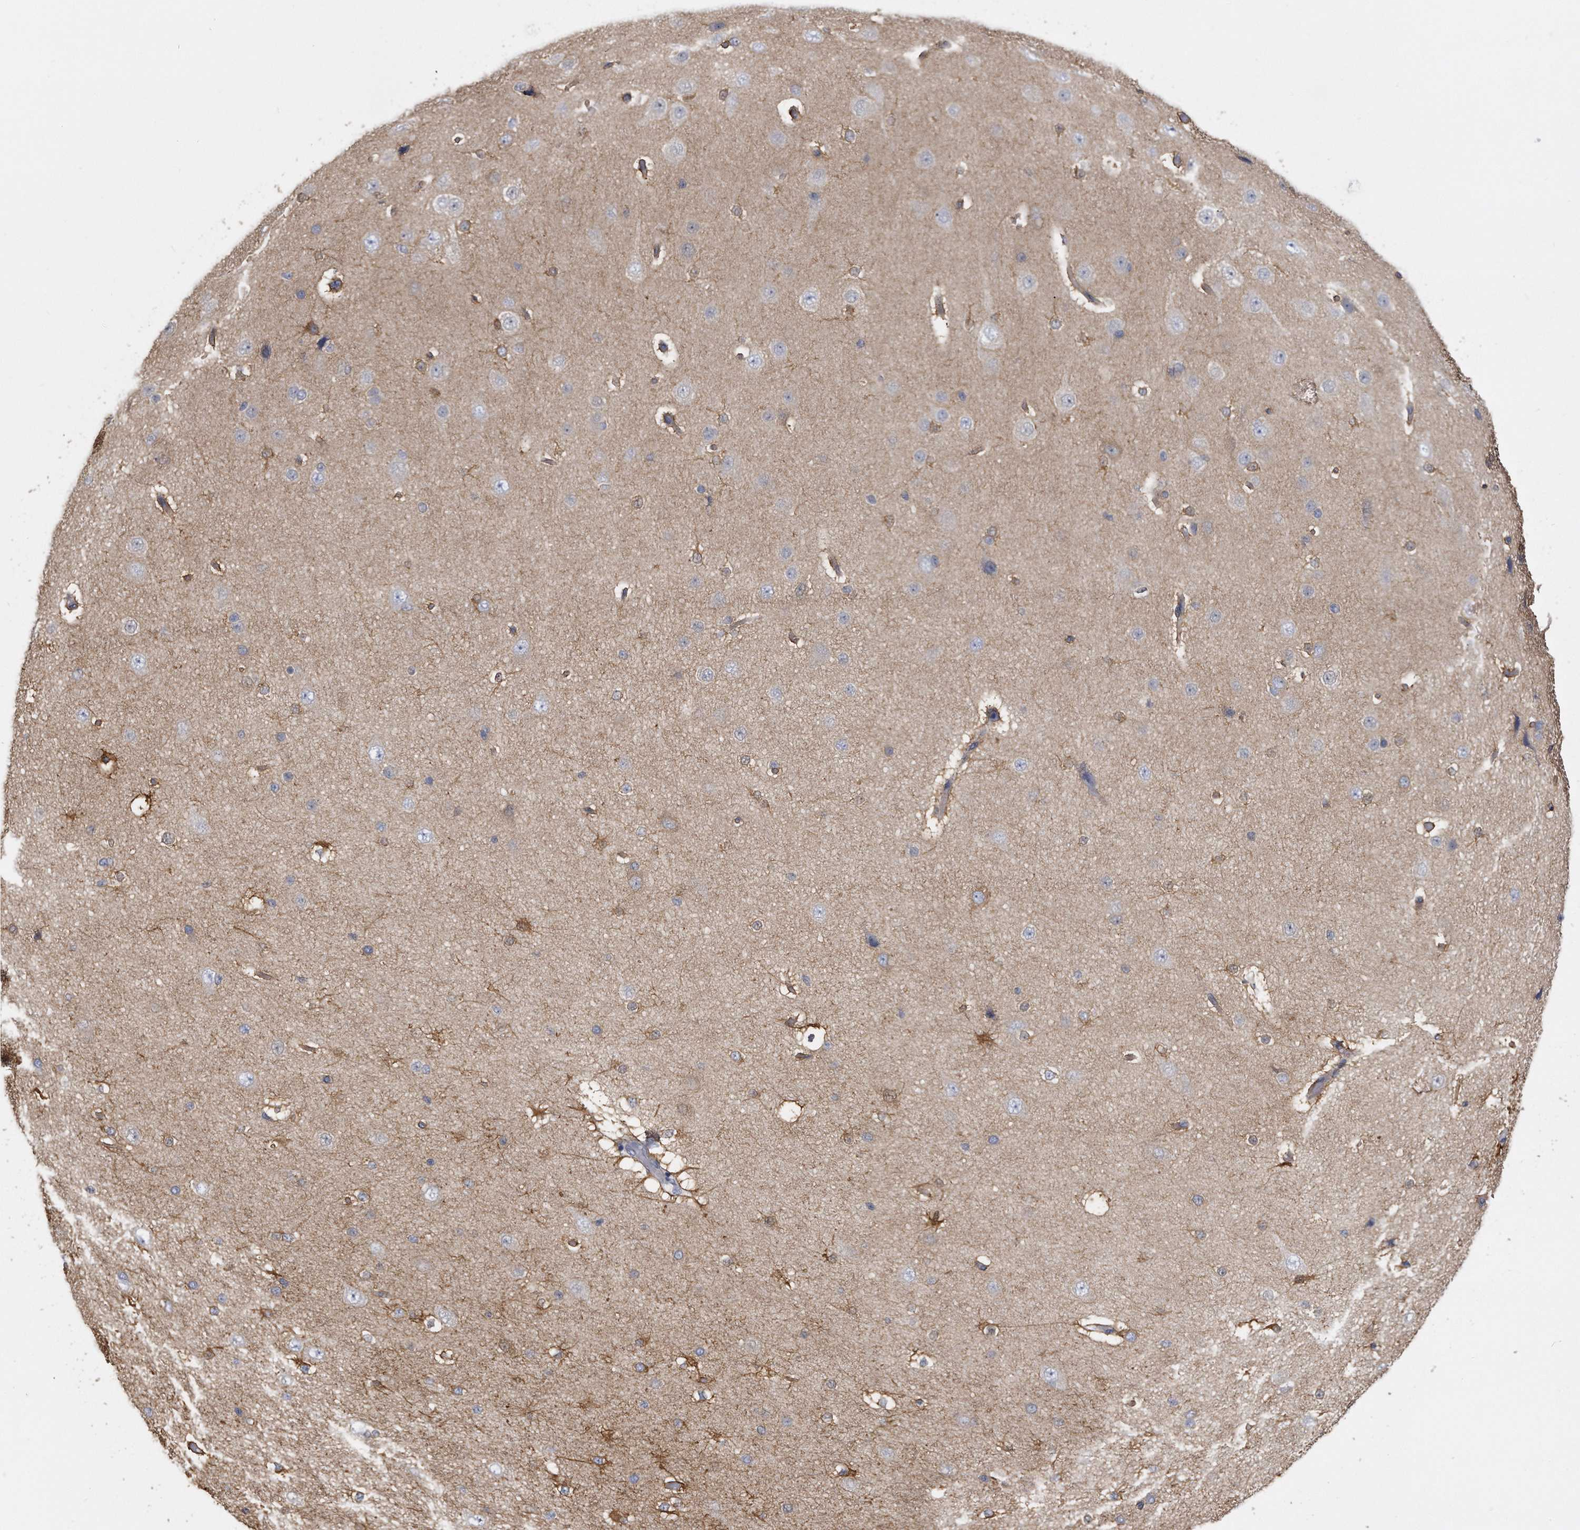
{"staining": {"intensity": "negative", "quantity": "none", "location": "none"}, "tissue": "cerebral cortex", "cell_type": "Endothelial cells", "image_type": "normal", "snomed": [{"axis": "morphology", "description": "Normal tissue, NOS"}, {"axis": "morphology", "description": "Developmental malformation"}, {"axis": "topography", "description": "Cerebral cortex"}], "caption": "The immunohistochemistry (IHC) image has no significant staining in endothelial cells of cerebral cortex.", "gene": "PYGB", "patient": {"sex": "female", "age": 30}}